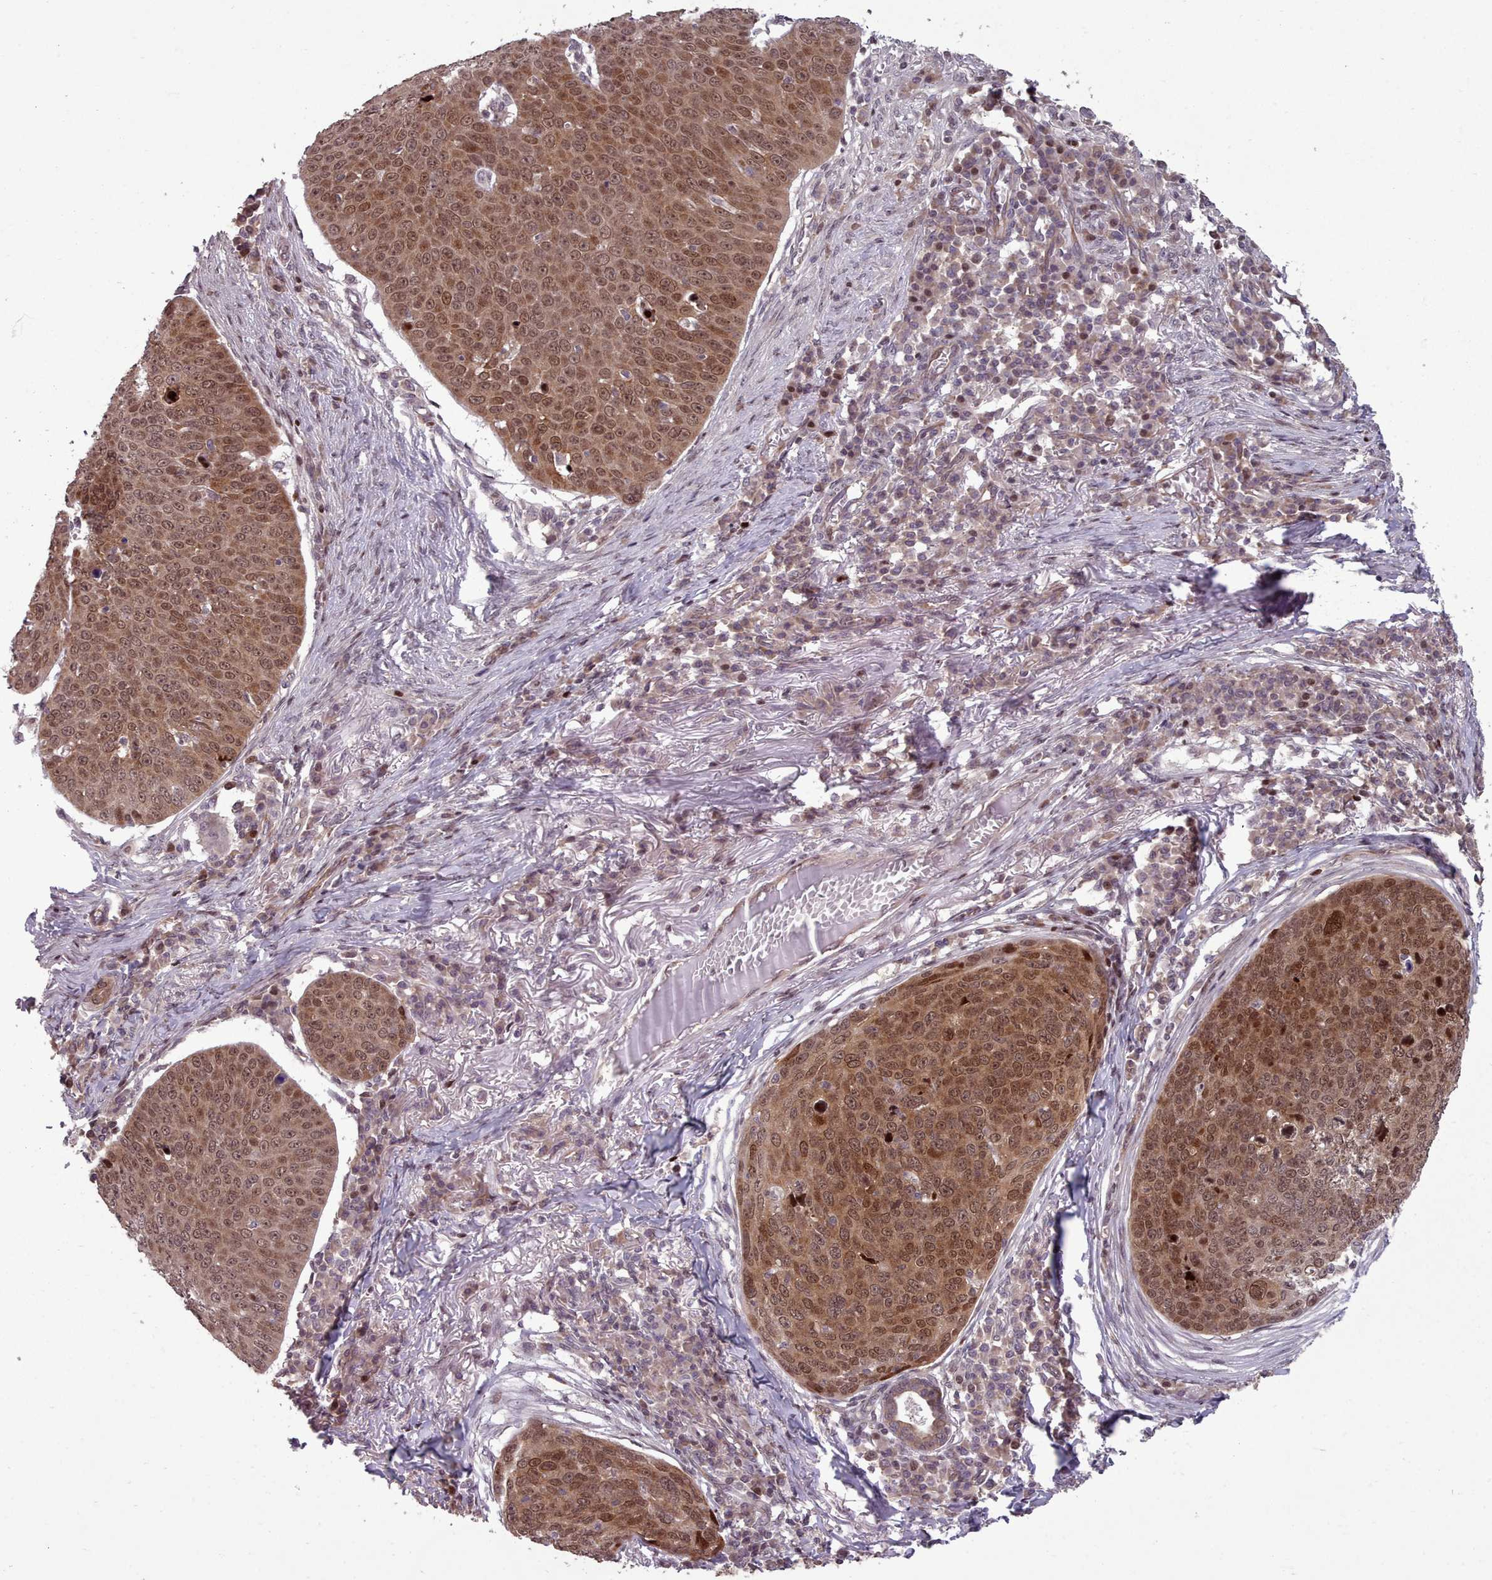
{"staining": {"intensity": "moderate", "quantity": ">75%", "location": "cytoplasmic/membranous,nuclear"}, "tissue": "skin cancer", "cell_type": "Tumor cells", "image_type": "cancer", "snomed": [{"axis": "morphology", "description": "Squamous cell carcinoma, NOS"}, {"axis": "topography", "description": "Skin"}], "caption": "Skin cancer (squamous cell carcinoma) was stained to show a protein in brown. There is medium levels of moderate cytoplasmic/membranous and nuclear staining in approximately >75% of tumor cells.", "gene": "ENSA", "patient": {"sex": "male", "age": 71}}